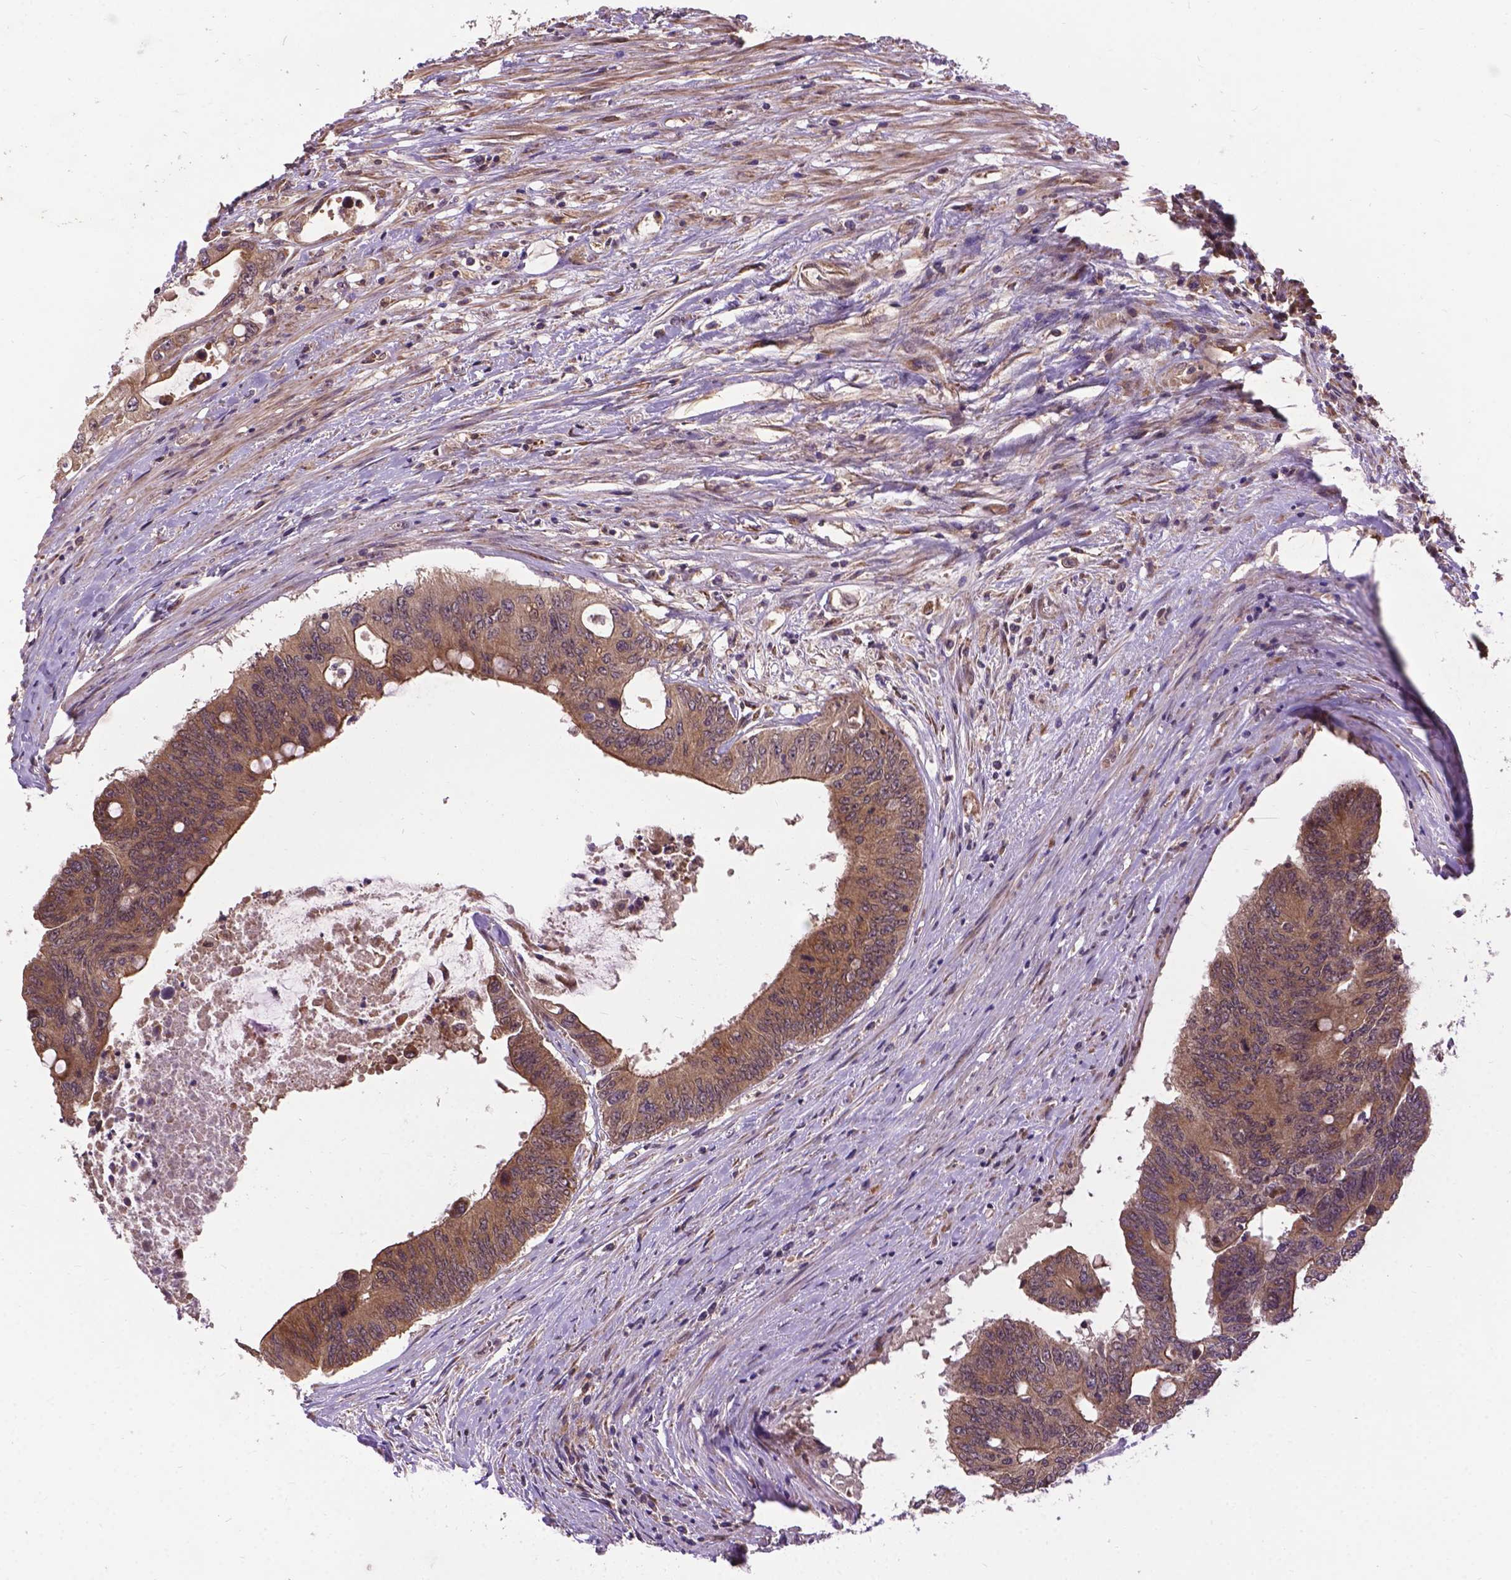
{"staining": {"intensity": "moderate", "quantity": ">75%", "location": "cytoplasmic/membranous"}, "tissue": "colorectal cancer", "cell_type": "Tumor cells", "image_type": "cancer", "snomed": [{"axis": "morphology", "description": "Adenocarcinoma, NOS"}, {"axis": "topography", "description": "Rectum"}], "caption": "Brown immunohistochemical staining in human colorectal adenocarcinoma reveals moderate cytoplasmic/membranous expression in approximately >75% of tumor cells. Using DAB (3,3'-diaminobenzidine) (brown) and hematoxylin (blue) stains, captured at high magnification using brightfield microscopy.", "gene": "ZNF616", "patient": {"sex": "male", "age": 59}}